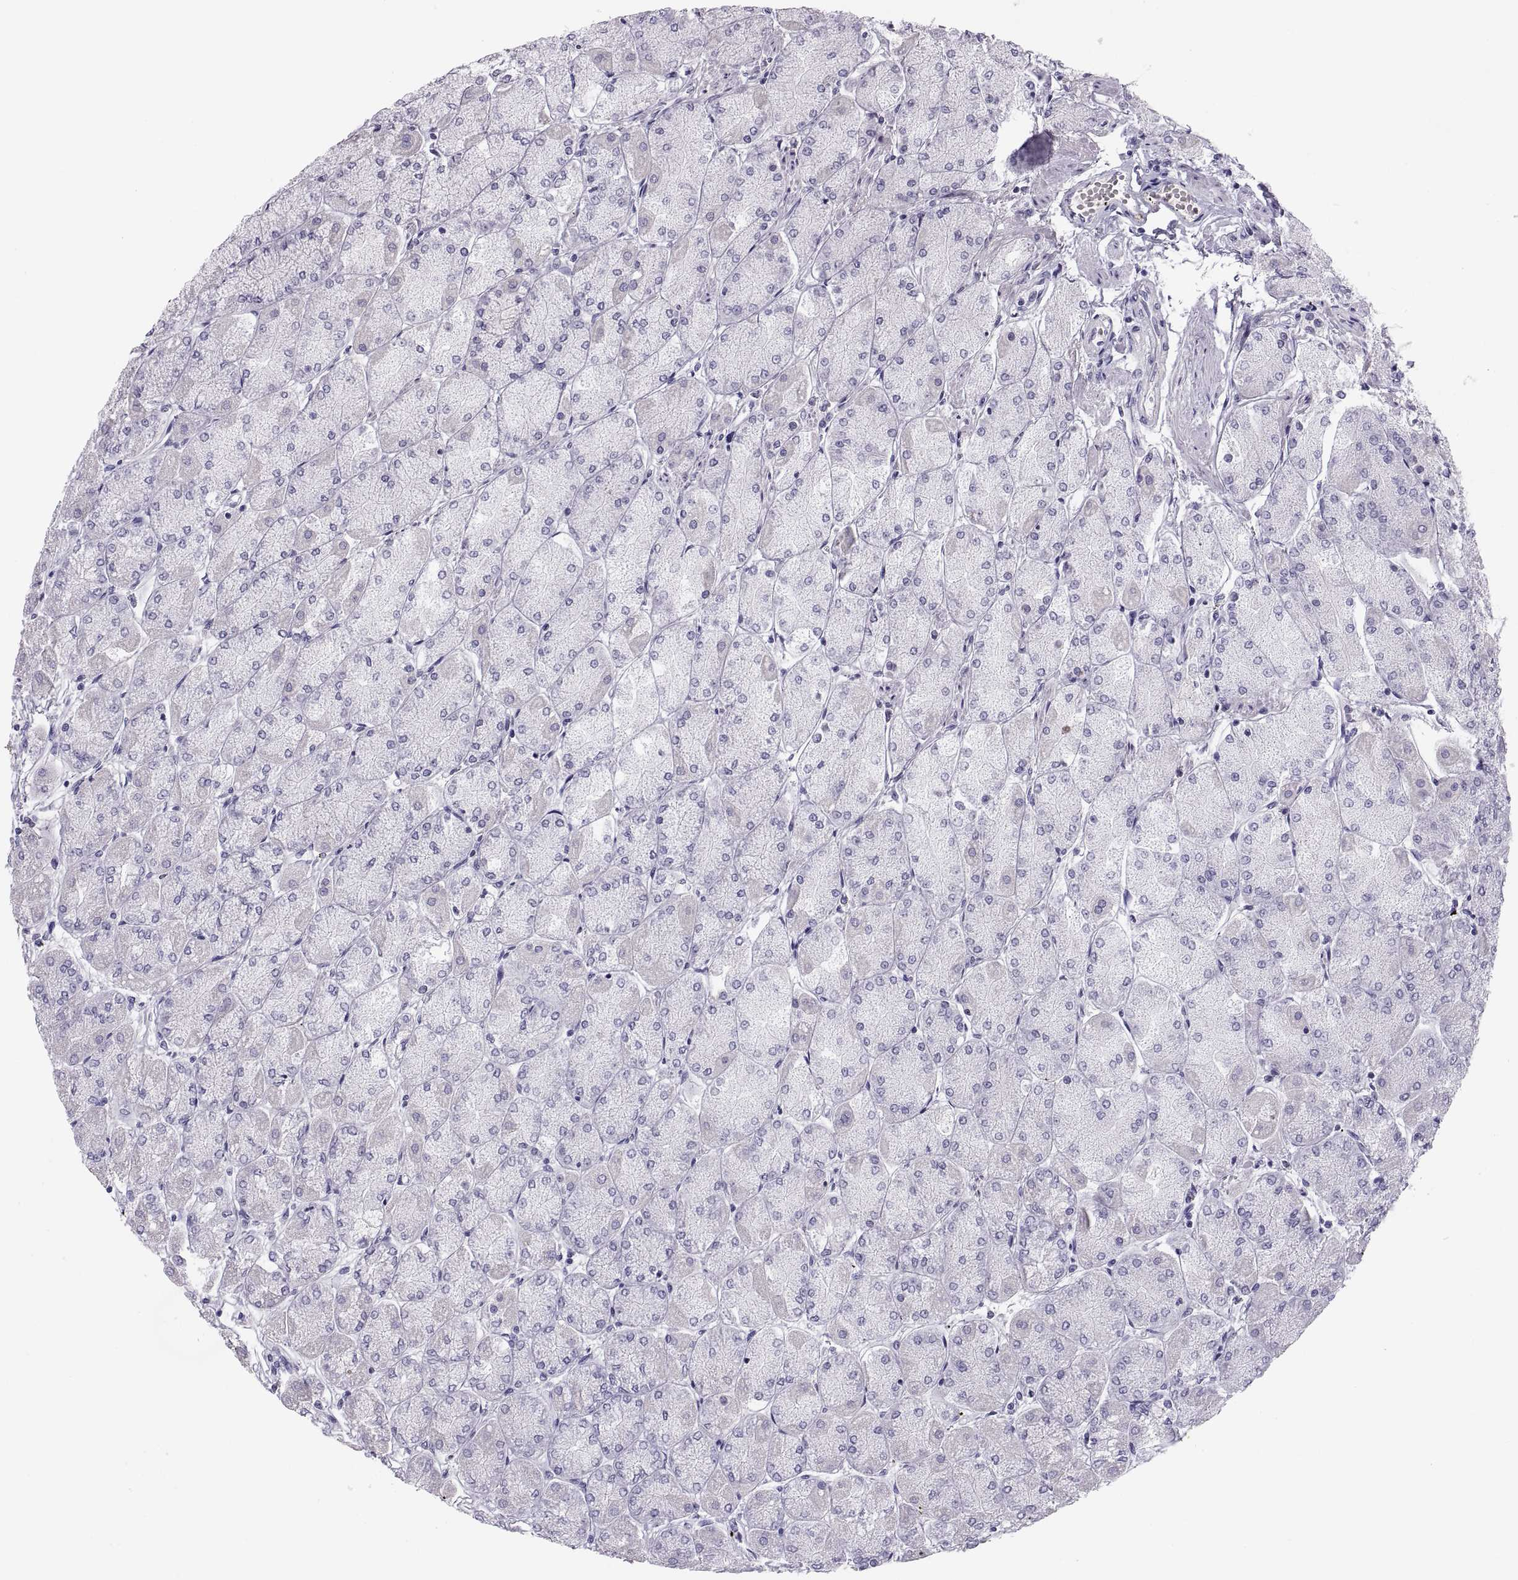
{"staining": {"intensity": "negative", "quantity": "none", "location": "none"}, "tissue": "stomach", "cell_type": "Glandular cells", "image_type": "normal", "snomed": [{"axis": "morphology", "description": "Normal tissue, NOS"}, {"axis": "topography", "description": "Stomach, upper"}], "caption": "Protein analysis of unremarkable stomach demonstrates no significant expression in glandular cells. (Stains: DAB (3,3'-diaminobenzidine) IHC with hematoxylin counter stain, Microscopy: brightfield microscopy at high magnification).", "gene": "PAX2", "patient": {"sex": "male", "age": 60}}